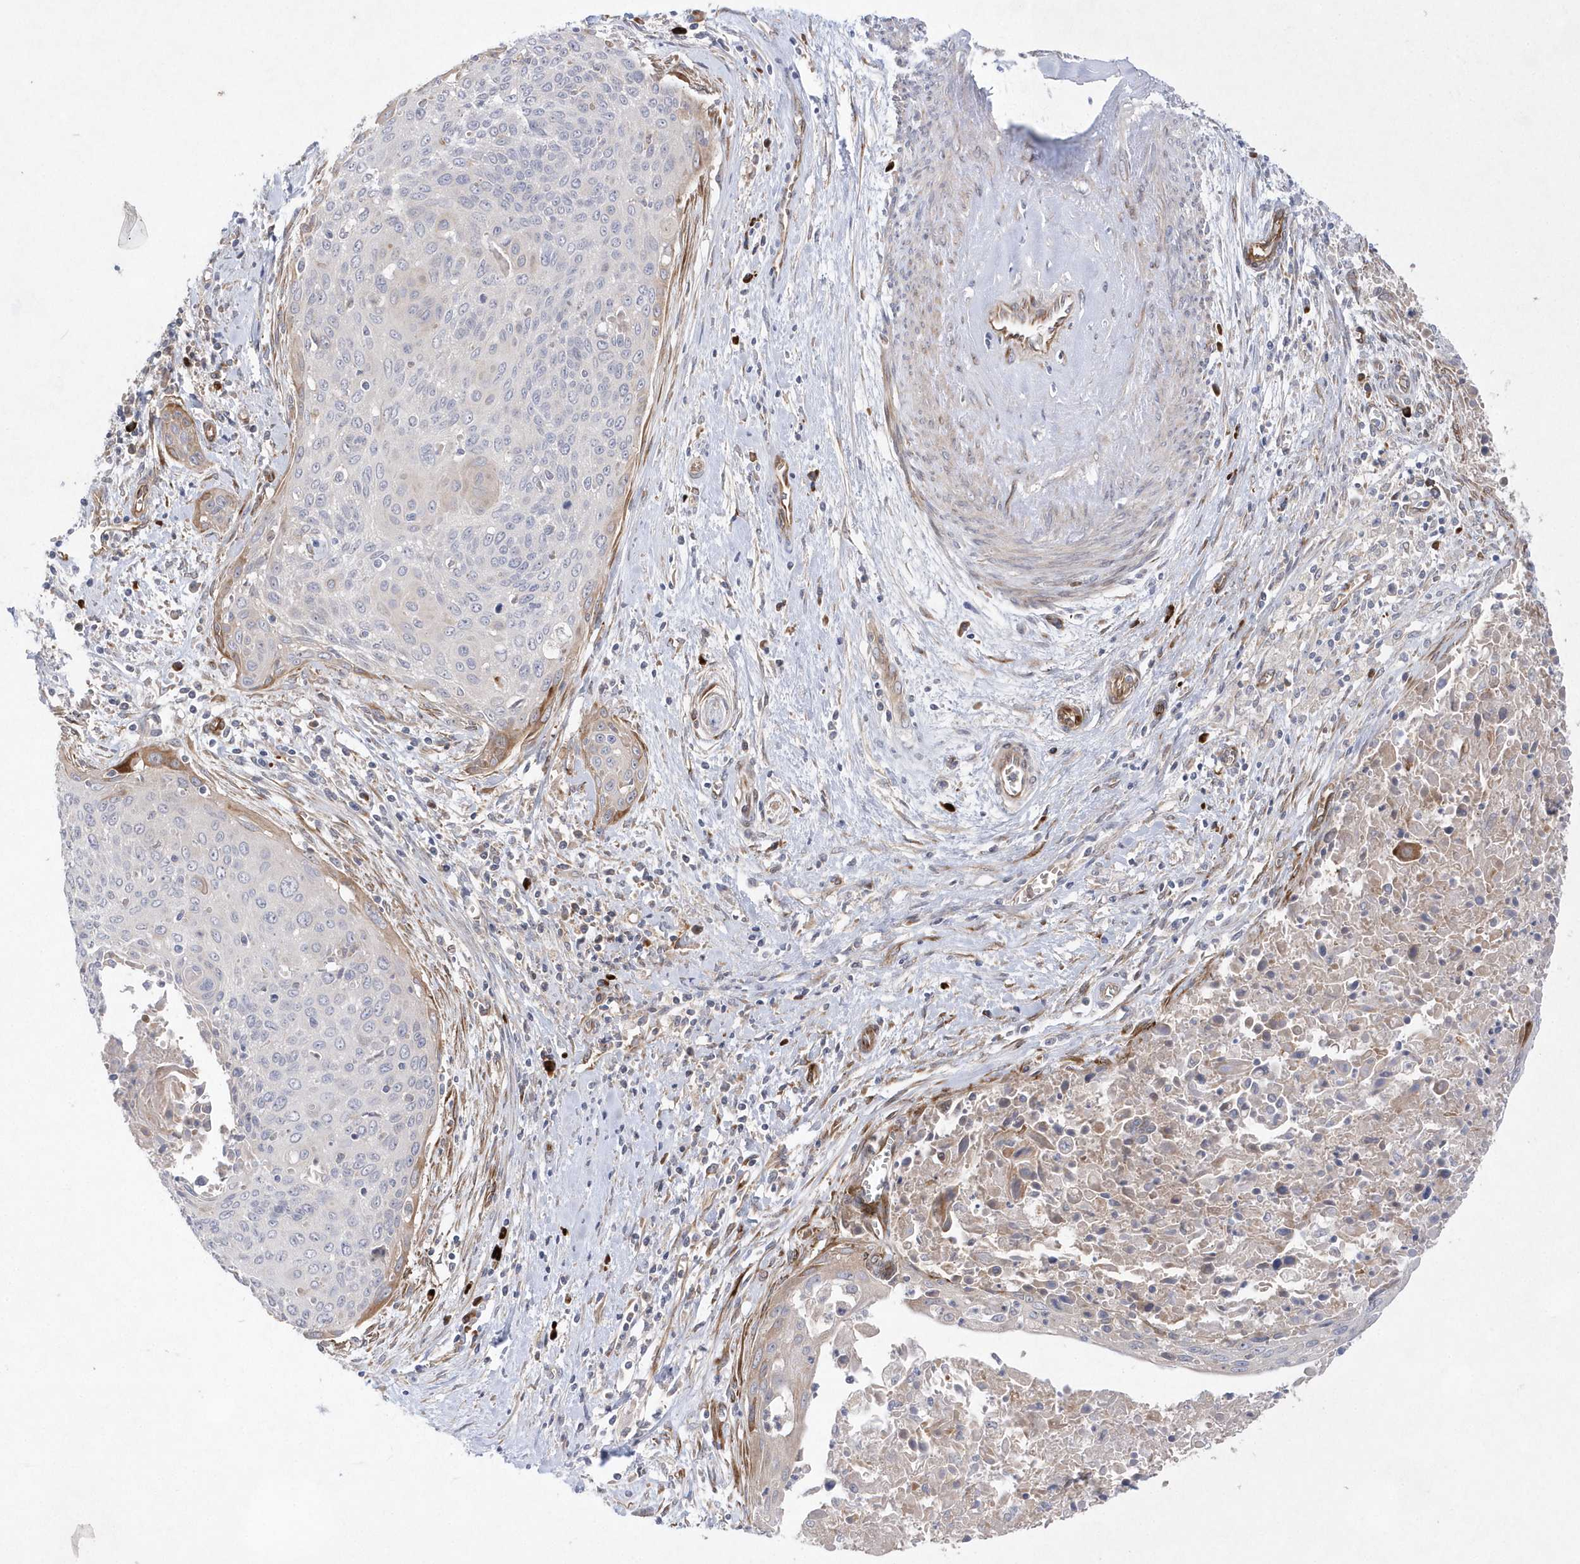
{"staining": {"intensity": "negative", "quantity": "none", "location": "none"}, "tissue": "cervical cancer", "cell_type": "Tumor cells", "image_type": "cancer", "snomed": [{"axis": "morphology", "description": "Squamous cell carcinoma, NOS"}, {"axis": "topography", "description": "Cervix"}], "caption": "Protein analysis of cervical squamous cell carcinoma exhibits no significant positivity in tumor cells.", "gene": "TMEM132B", "patient": {"sex": "female", "age": 55}}